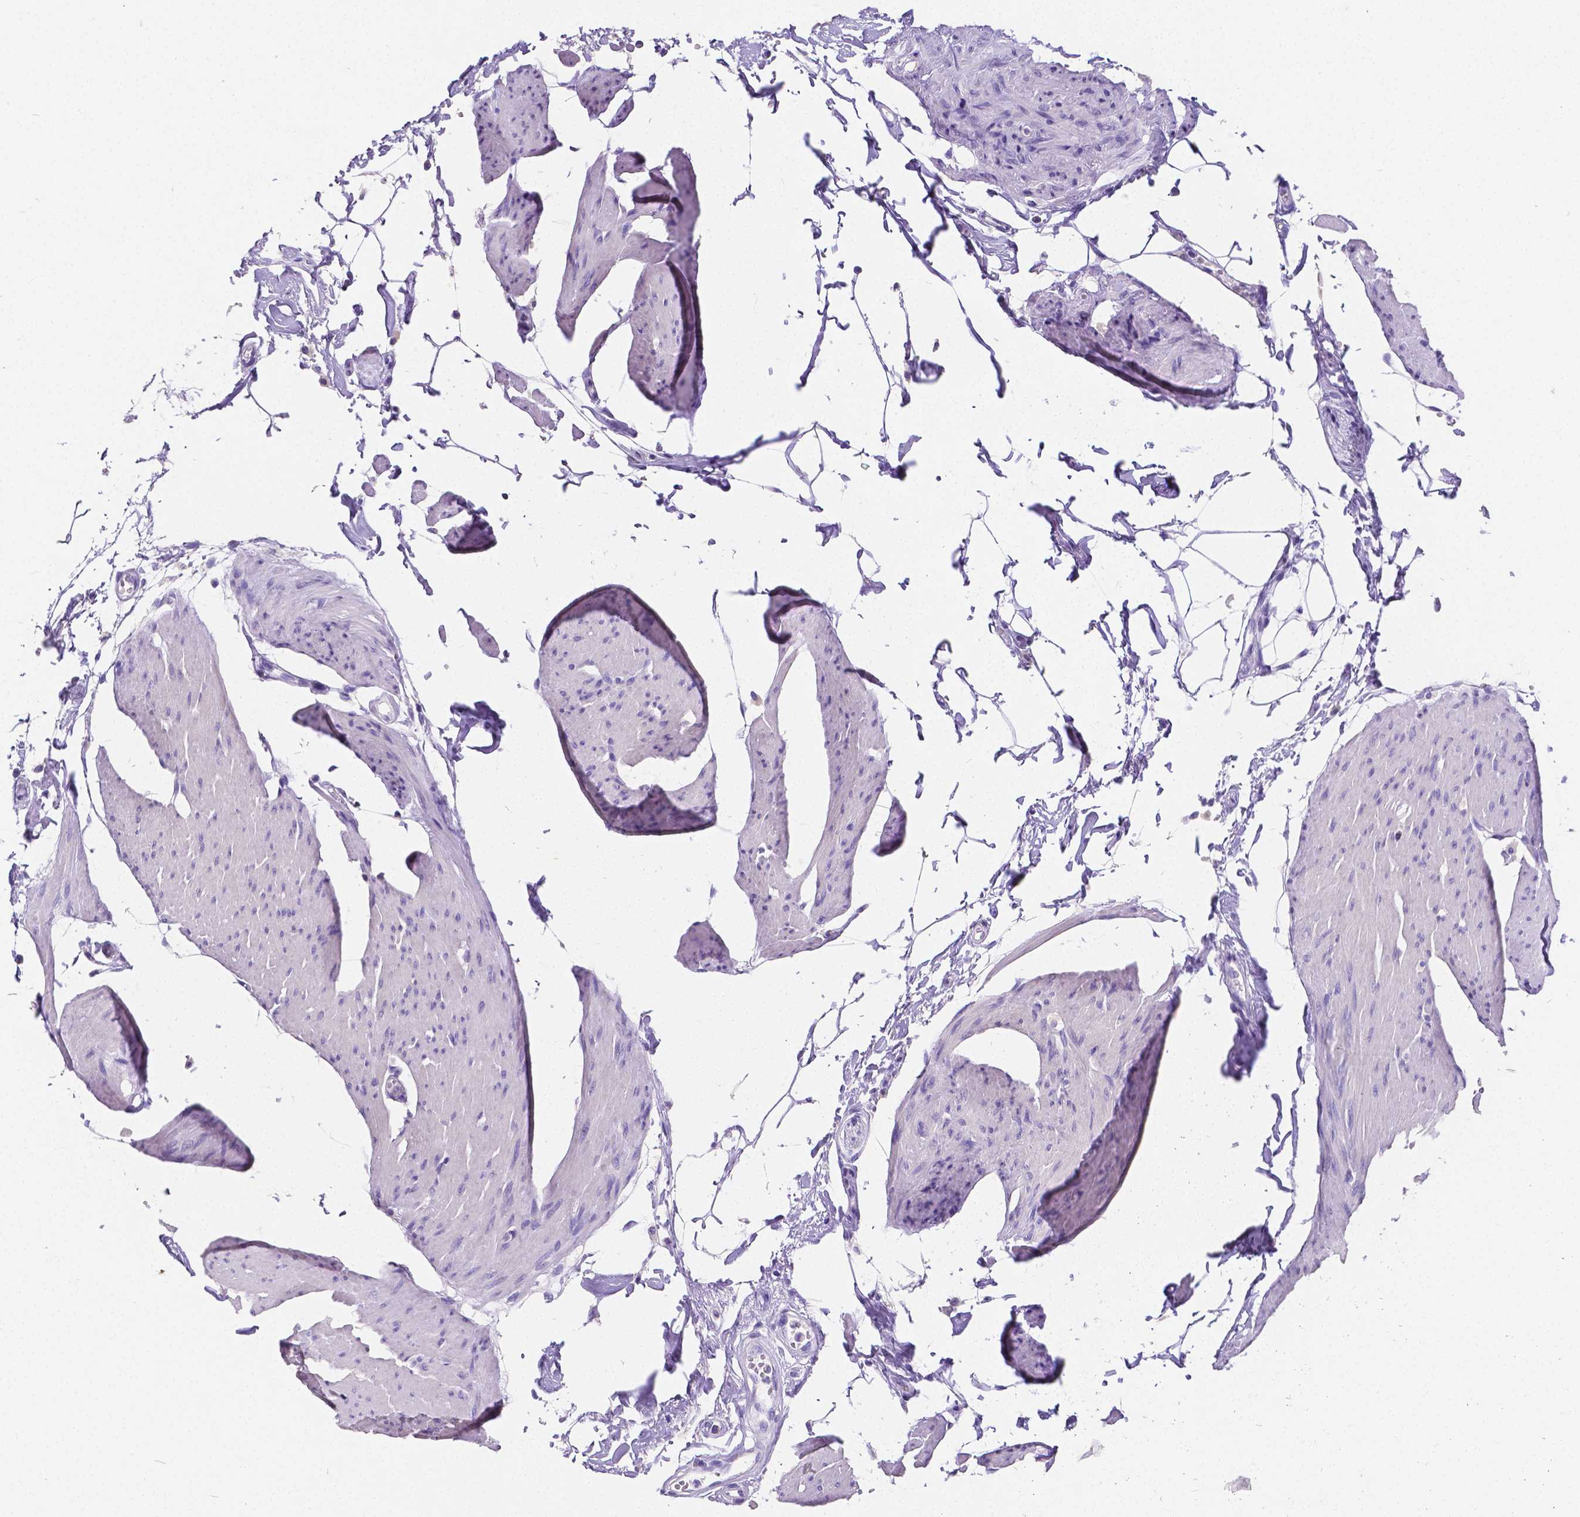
{"staining": {"intensity": "negative", "quantity": "none", "location": "none"}, "tissue": "smooth muscle", "cell_type": "Smooth muscle cells", "image_type": "normal", "snomed": [{"axis": "morphology", "description": "Normal tissue, NOS"}, {"axis": "topography", "description": "Adipose tissue"}, {"axis": "topography", "description": "Smooth muscle"}, {"axis": "topography", "description": "Peripheral nerve tissue"}], "caption": "Histopathology image shows no protein expression in smooth muscle cells of normal smooth muscle.", "gene": "SATB2", "patient": {"sex": "male", "age": 83}}